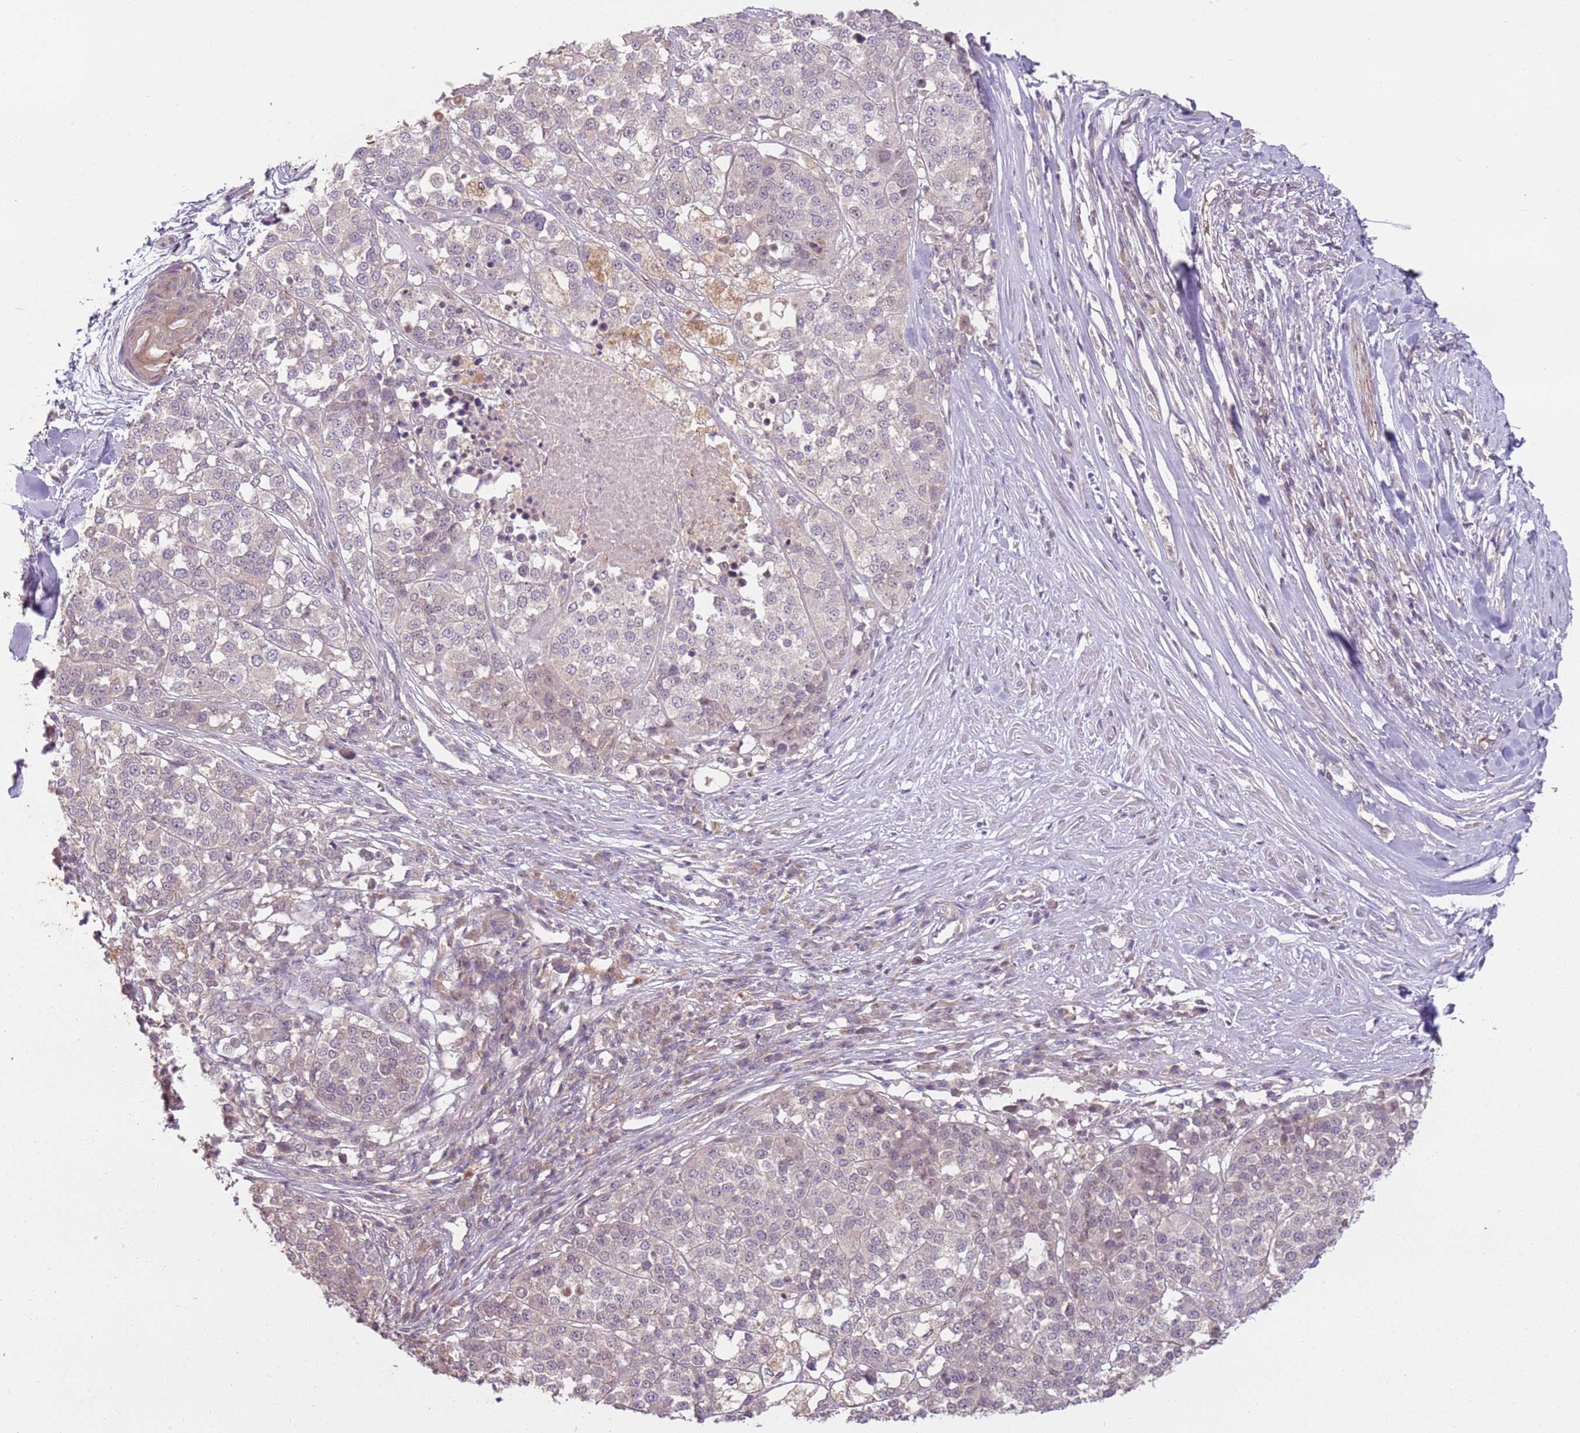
{"staining": {"intensity": "negative", "quantity": "none", "location": "none"}, "tissue": "melanoma", "cell_type": "Tumor cells", "image_type": "cancer", "snomed": [{"axis": "morphology", "description": "Malignant melanoma, Metastatic site"}, {"axis": "topography", "description": "Lymph node"}], "caption": "This is a image of immunohistochemistry (IHC) staining of malignant melanoma (metastatic site), which shows no staining in tumor cells. (Brightfield microscopy of DAB IHC at high magnification).", "gene": "TEKT4", "patient": {"sex": "male", "age": 44}}